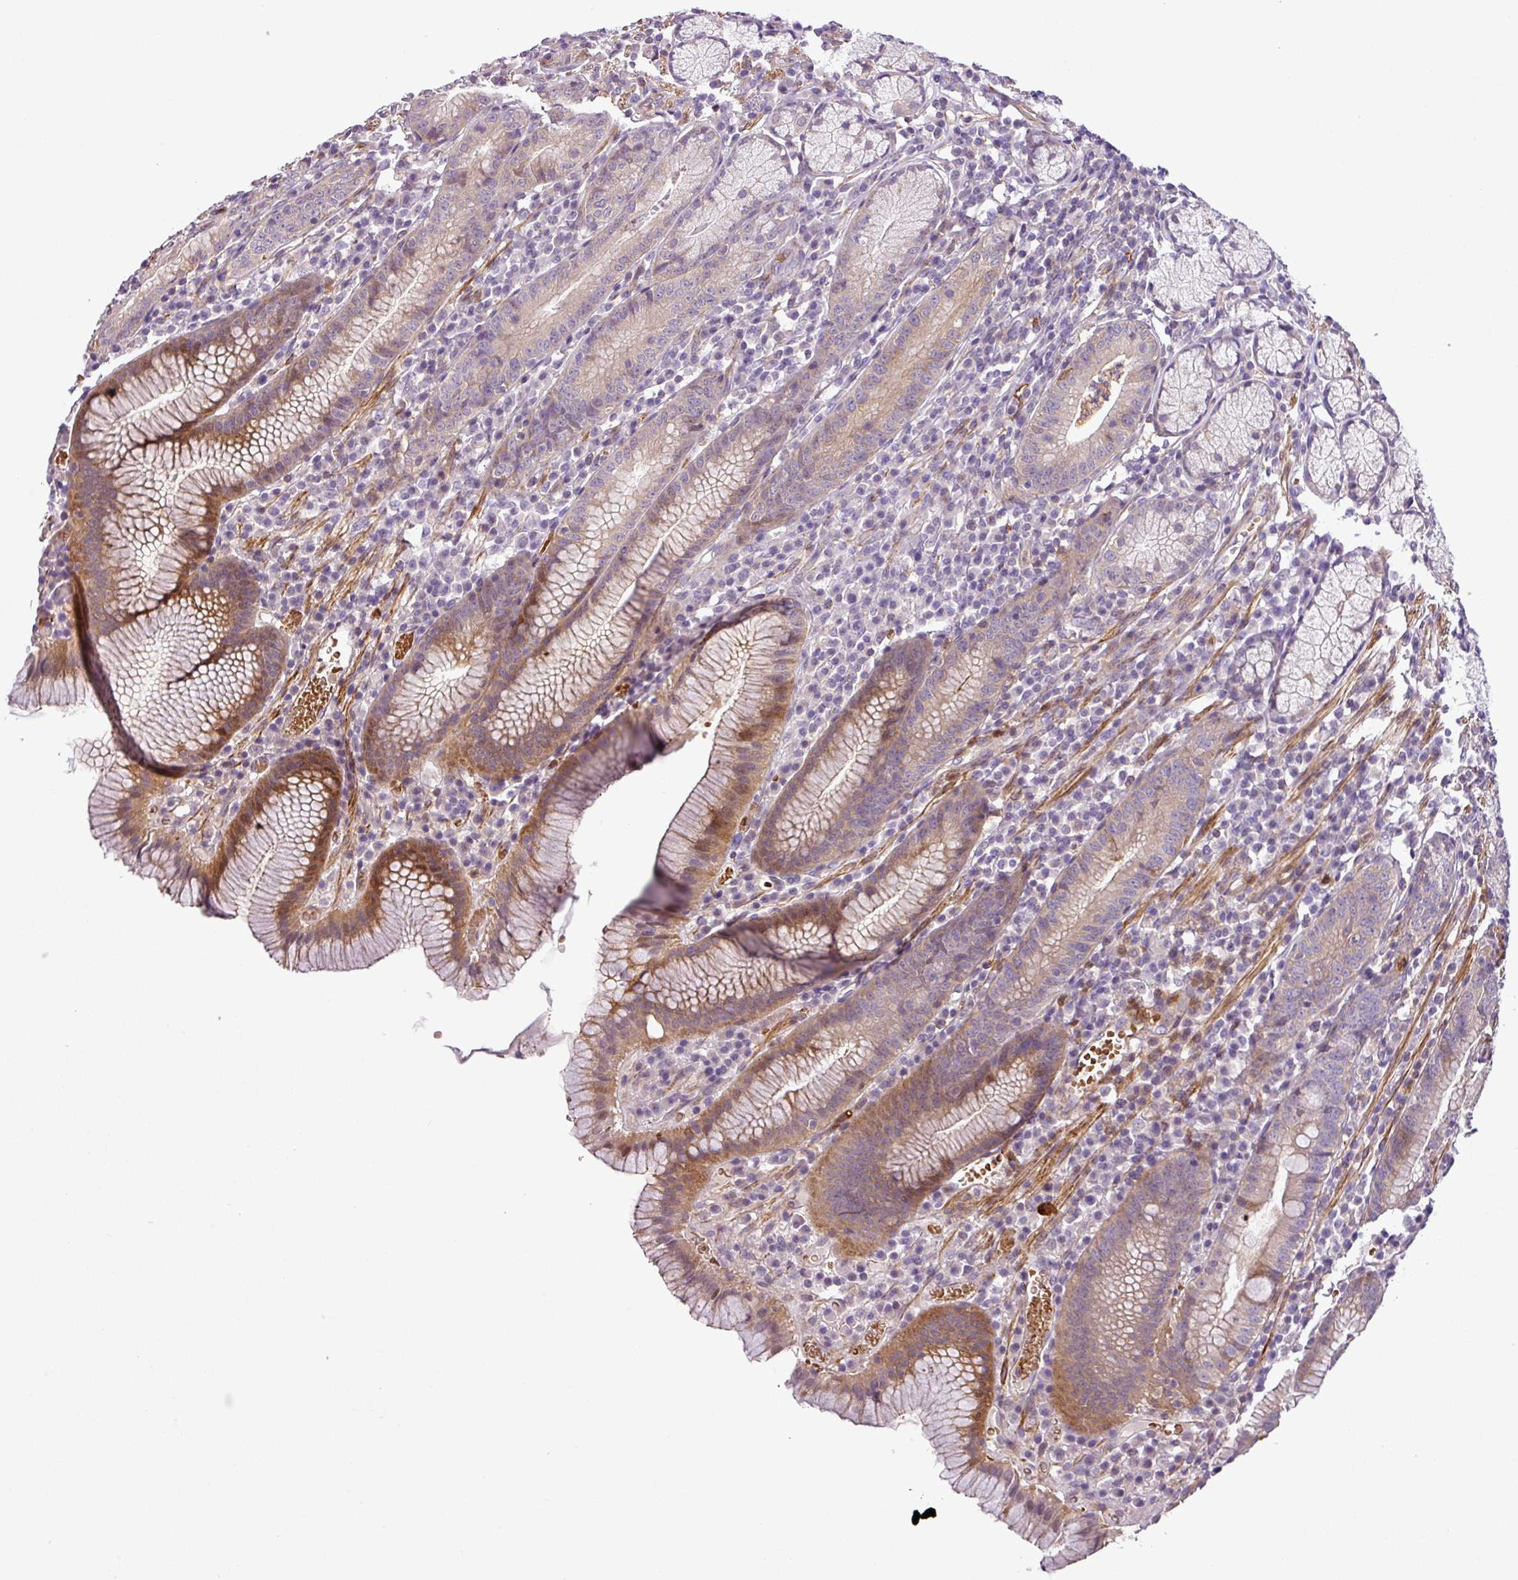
{"staining": {"intensity": "moderate", "quantity": ">75%", "location": "cytoplasmic/membranous,nuclear"}, "tissue": "stomach", "cell_type": "Glandular cells", "image_type": "normal", "snomed": [{"axis": "morphology", "description": "Normal tissue, NOS"}, {"axis": "topography", "description": "Stomach"}], "caption": "Immunohistochemical staining of unremarkable stomach shows medium levels of moderate cytoplasmic/membranous,nuclear staining in about >75% of glandular cells. (DAB IHC, brown staining for protein, blue staining for nuclei).", "gene": "NBEAL2", "patient": {"sex": "male", "age": 55}}